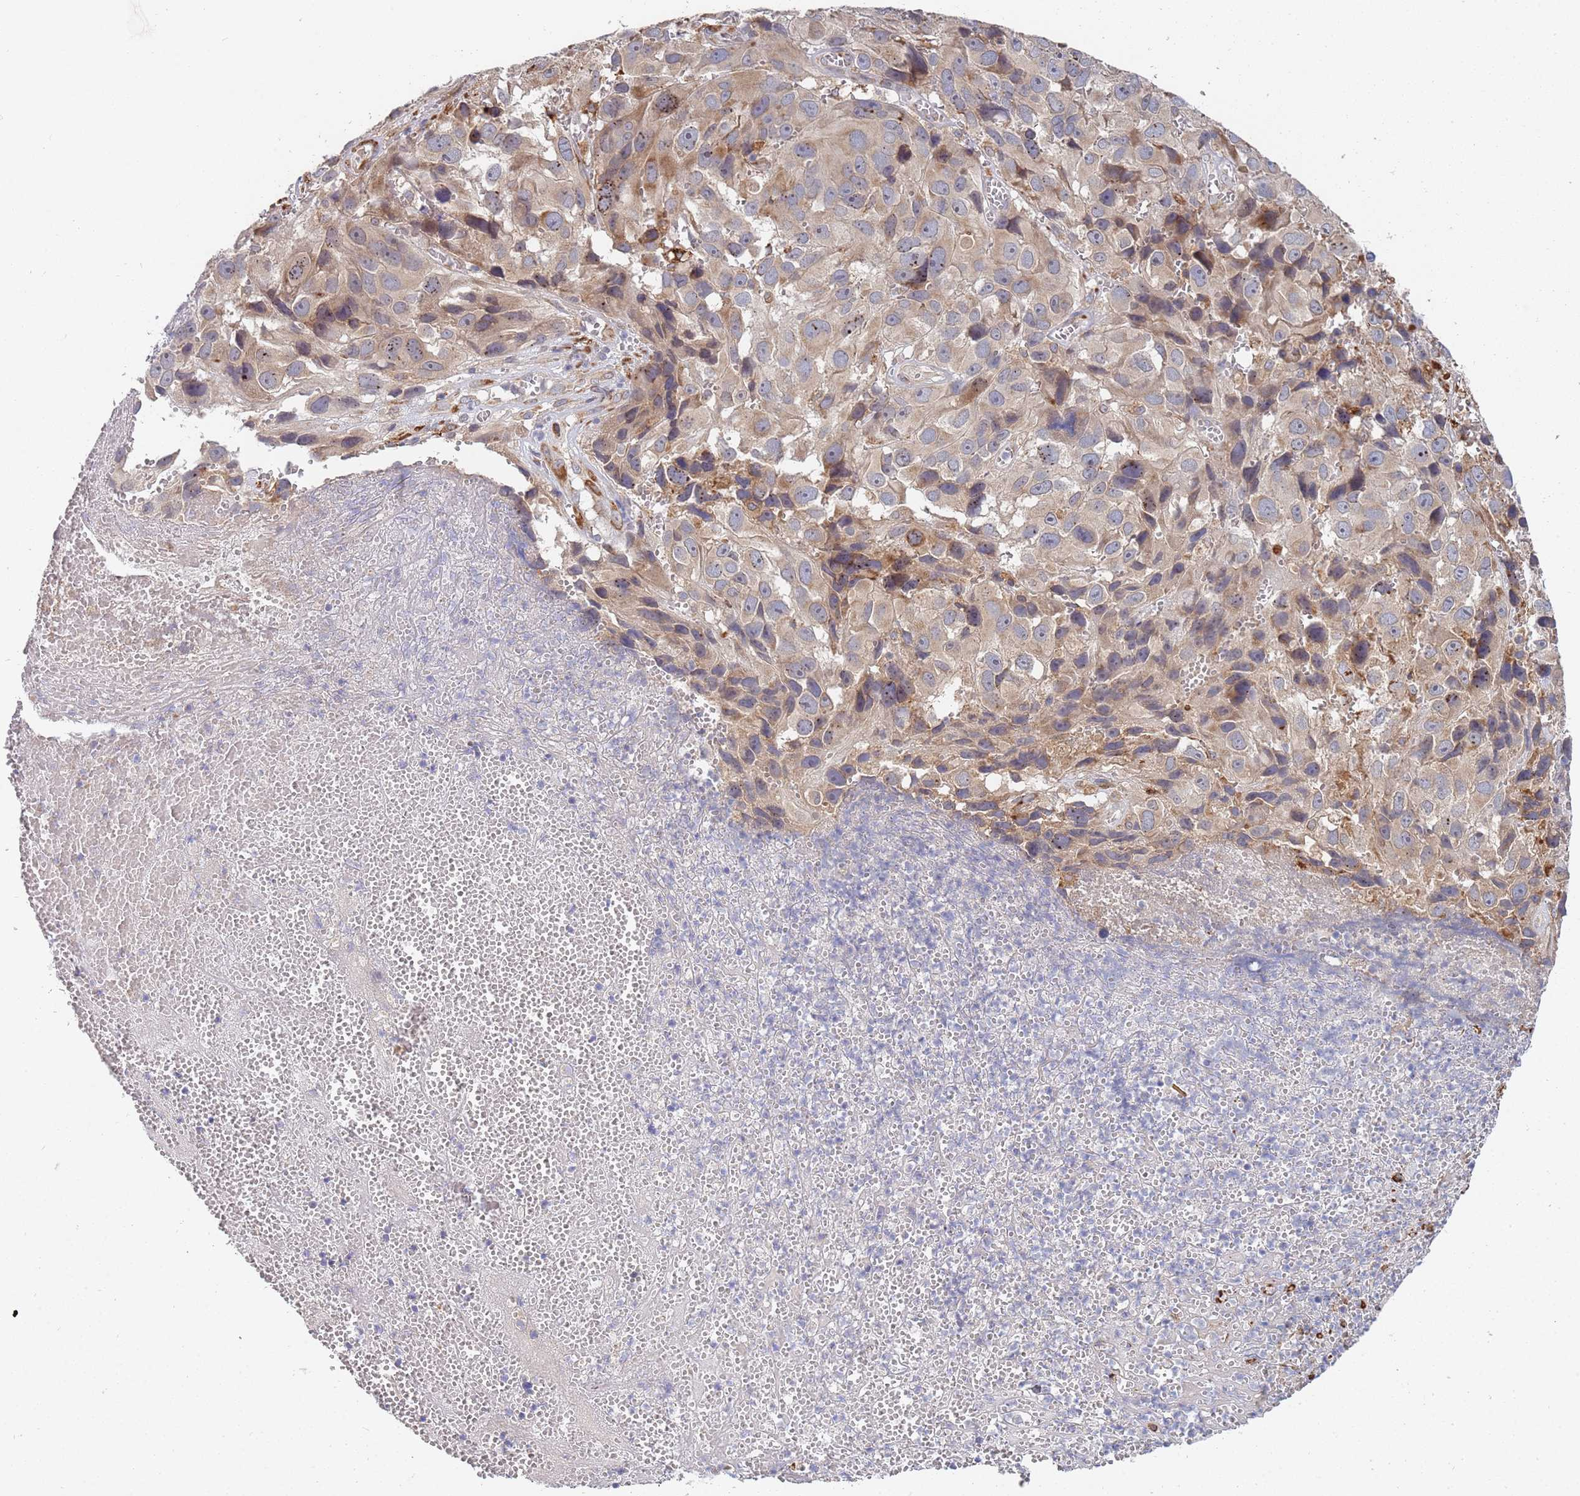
{"staining": {"intensity": "weak", "quantity": "25%-75%", "location": "cytoplasmic/membranous"}, "tissue": "melanoma", "cell_type": "Tumor cells", "image_type": "cancer", "snomed": [{"axis": "morphology", "description": "Malignant melanoma, NOS"}, {"axis": "topography", "description": "Skin"}], "caption": "Immunohistochemical staining of malignant melanoma reveals weak cytoplasmic/membranous protein staining in about 25%-75% of tumor cells.", "gene": "VRK2", "patient": {"sex": "male", "age": 84}}